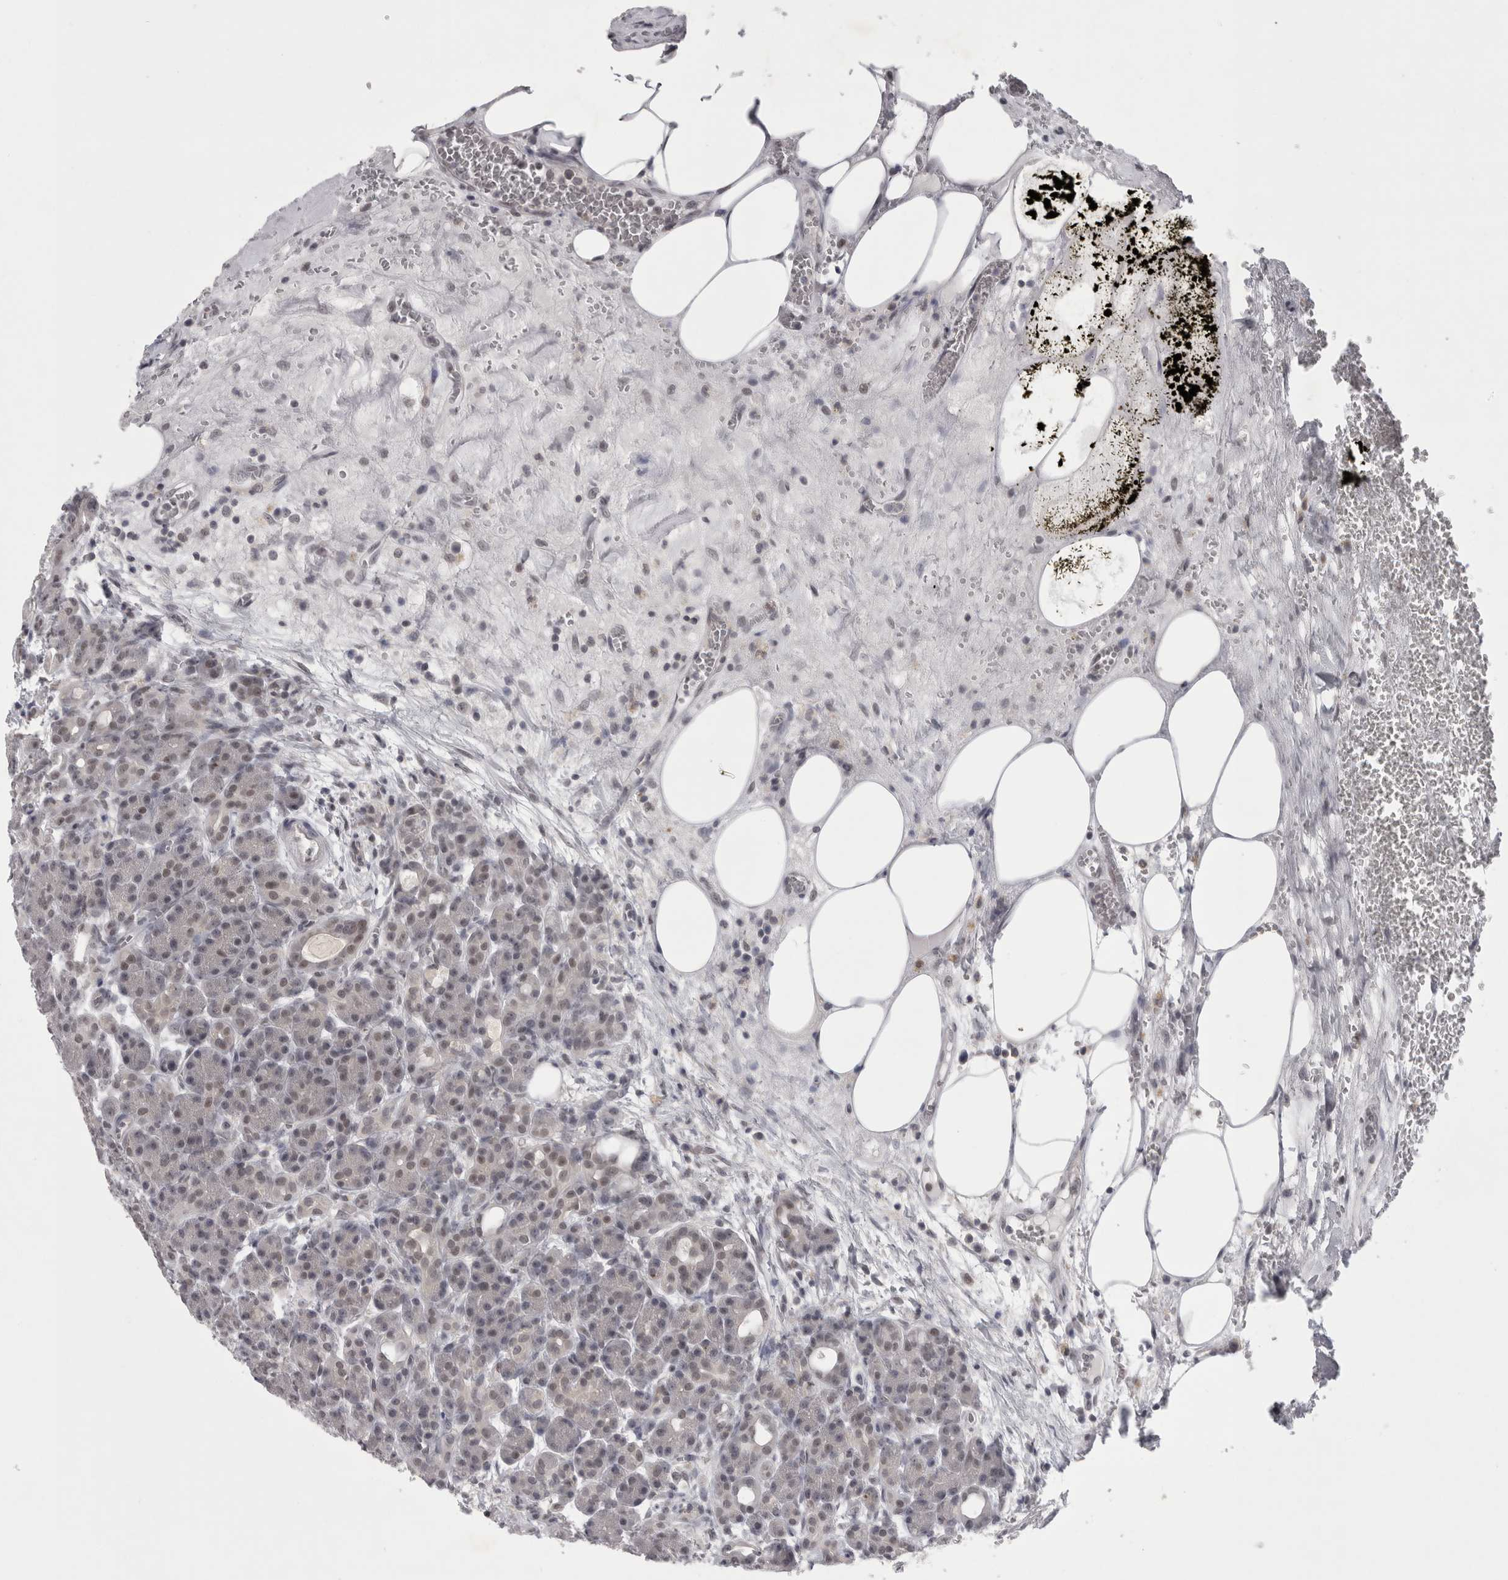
{"staining": {"intensity": "moderate", "quantity": "<25%", "location": "nuclear"}, "tissue": "pancreas", "cell_type": "Exocrine glandular cells", "image_type": "normal", "snomed": [{"axis": "morphology", "description": "Normal tissue, NOS"}, {"axis": "topography", "description": "Pancreas"}], "caption": "Brown immunohistochemical staining in normal human pancreas exhibits moderate nuclear expression in approximately <25% of exocrine glandular cells. Nuclei are stained in blue.", "gene": "PSMB2", "patient": {"sex": "male", "age": 63}}